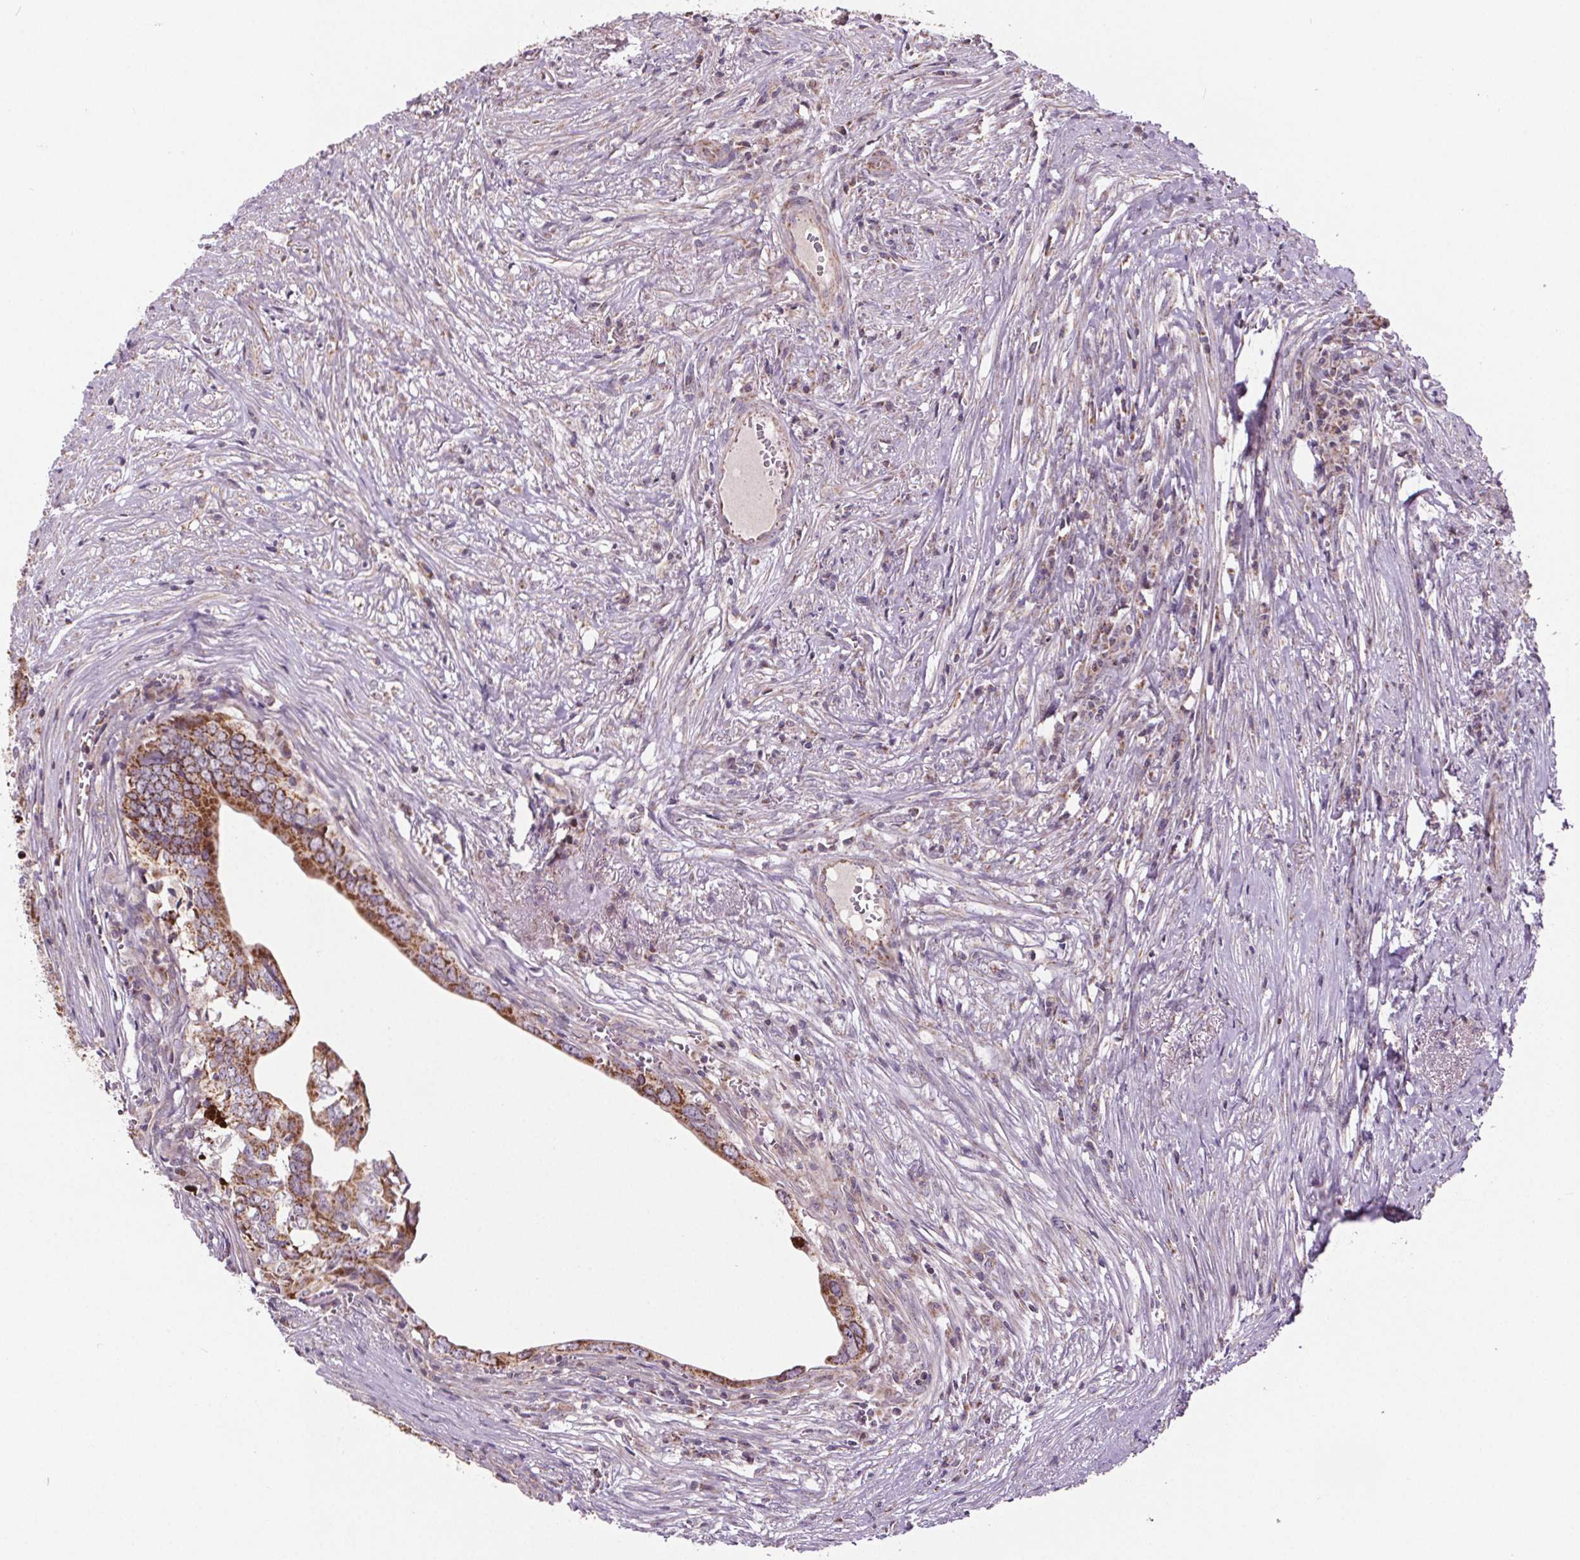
{"staining": {"intensity": "moderate", "quantity": ">75%", "location": "cytoplasmic/membranous"}, "tissue": "colorectal cancer", "cell_type": "Tumor cells", "image_type": "cancer", "snomed": [{"axis": "morphology", "description": "Adenocarcinoma, NOS"}, {"axis": "topography", "description": "Colon"}], "caption": "DAB immunohistochemical staining of adenocarcinoma (colorectal) reveals moderate cytoplasmic/membranous protein positivity in about >75% of tumor cells. The protein is stained brown, and the nuclei are stained in blue (DAB IHC with brightfield microscopy, high magnification).", "gene": "SUCLA2", "patient": {"sex": "female", "age": 82}}